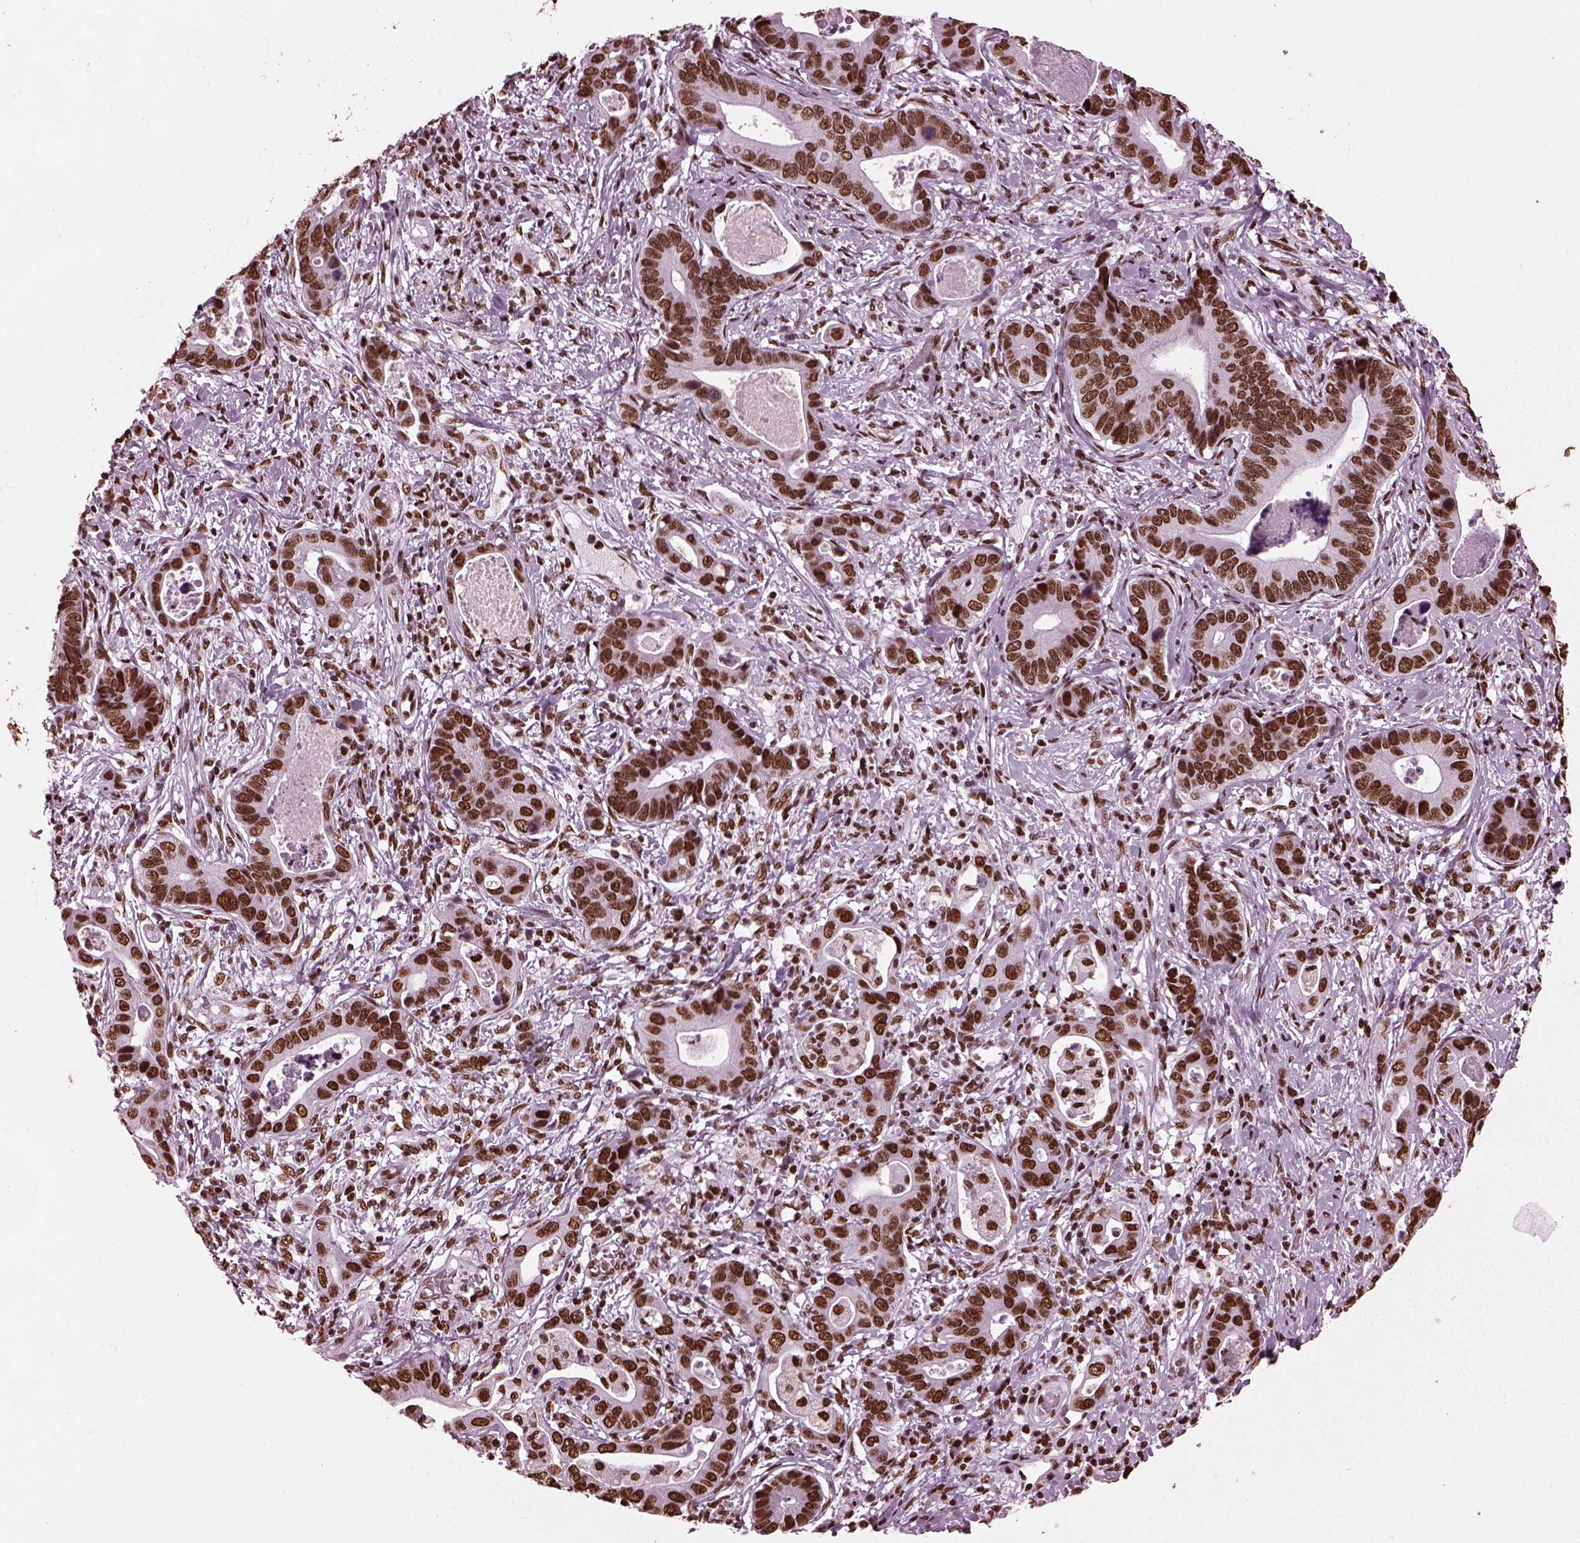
{"staining": {"intensity": "strong", "quantity": ">75%", "location": "nuclear"}, "tissue": "stomach cancer", "cell_type": "Tumor cells", "image_type": "cancer", "snomed": [{"axis": "morphology", "description": "Adenocarcinoma, NOS"}, {"axis": "topography", "description": "Stomach"}], "caption": "Strong nuclear protein positivity is appreciated in about >75% of tumor cells in adenocarcinoma (stomach).", "gene": "CBFA2T3", "patient": {"sex": "male", "age": 84}}